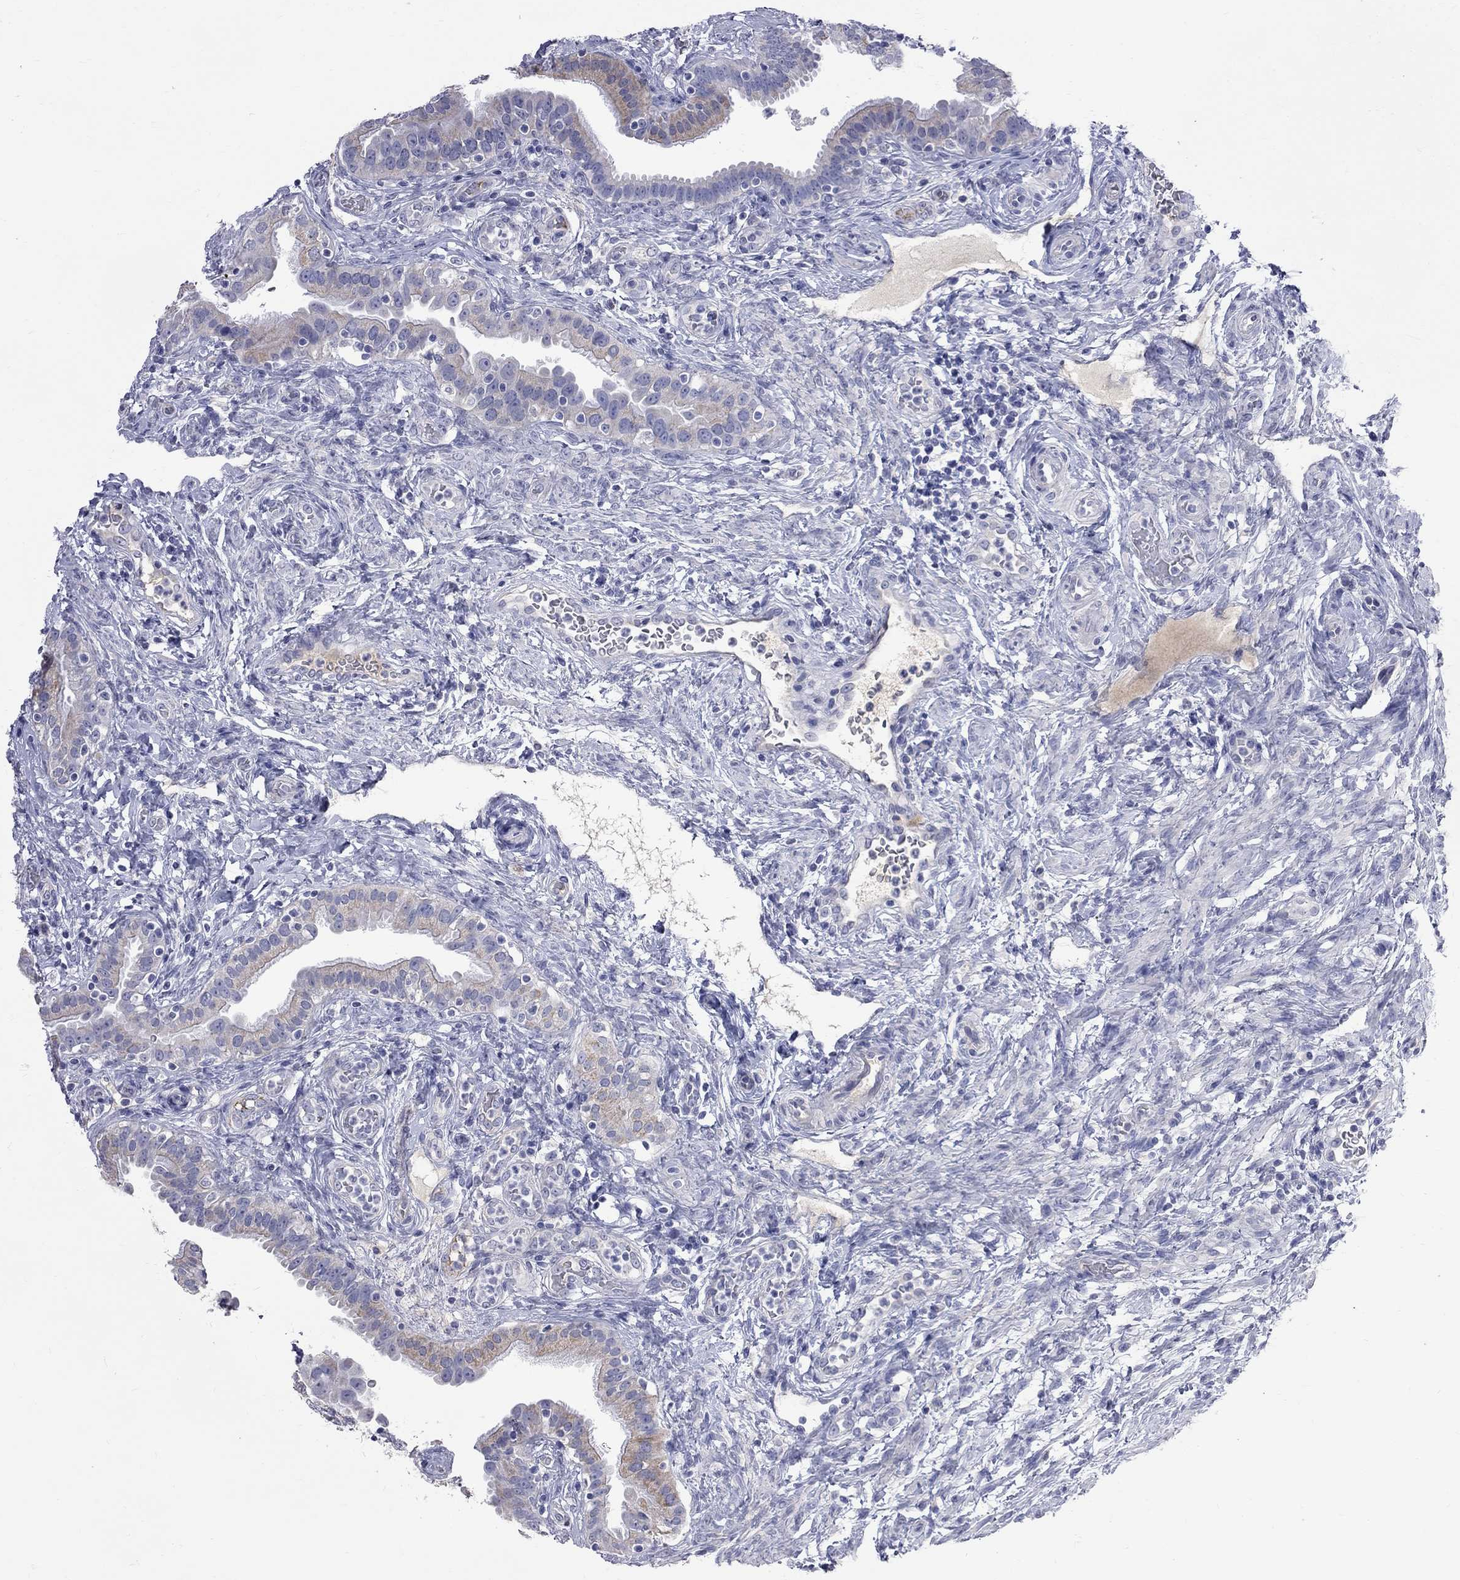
{"staining": {"intensity": "weak", "quantity": "<25%", "location": "cytoplasmic/membranous"}, "tissue": "fallopian tube", "cell_type": "Glandular cells", "image_type": "normal", "snomed": [{"axis": "morphology", "description": "Normal tissue, NOS"}, {"axis": "topography", "description": "Fallopian tube"}, {"axis": "topography", "description": "Ovary"}], "caption": "A histopathology image of human fallopian tube is negative for staining in glandular cells. Nuclei are stained in blue.", "gene": "KCND2", "patient": {"sex": "female", "age": 41}}